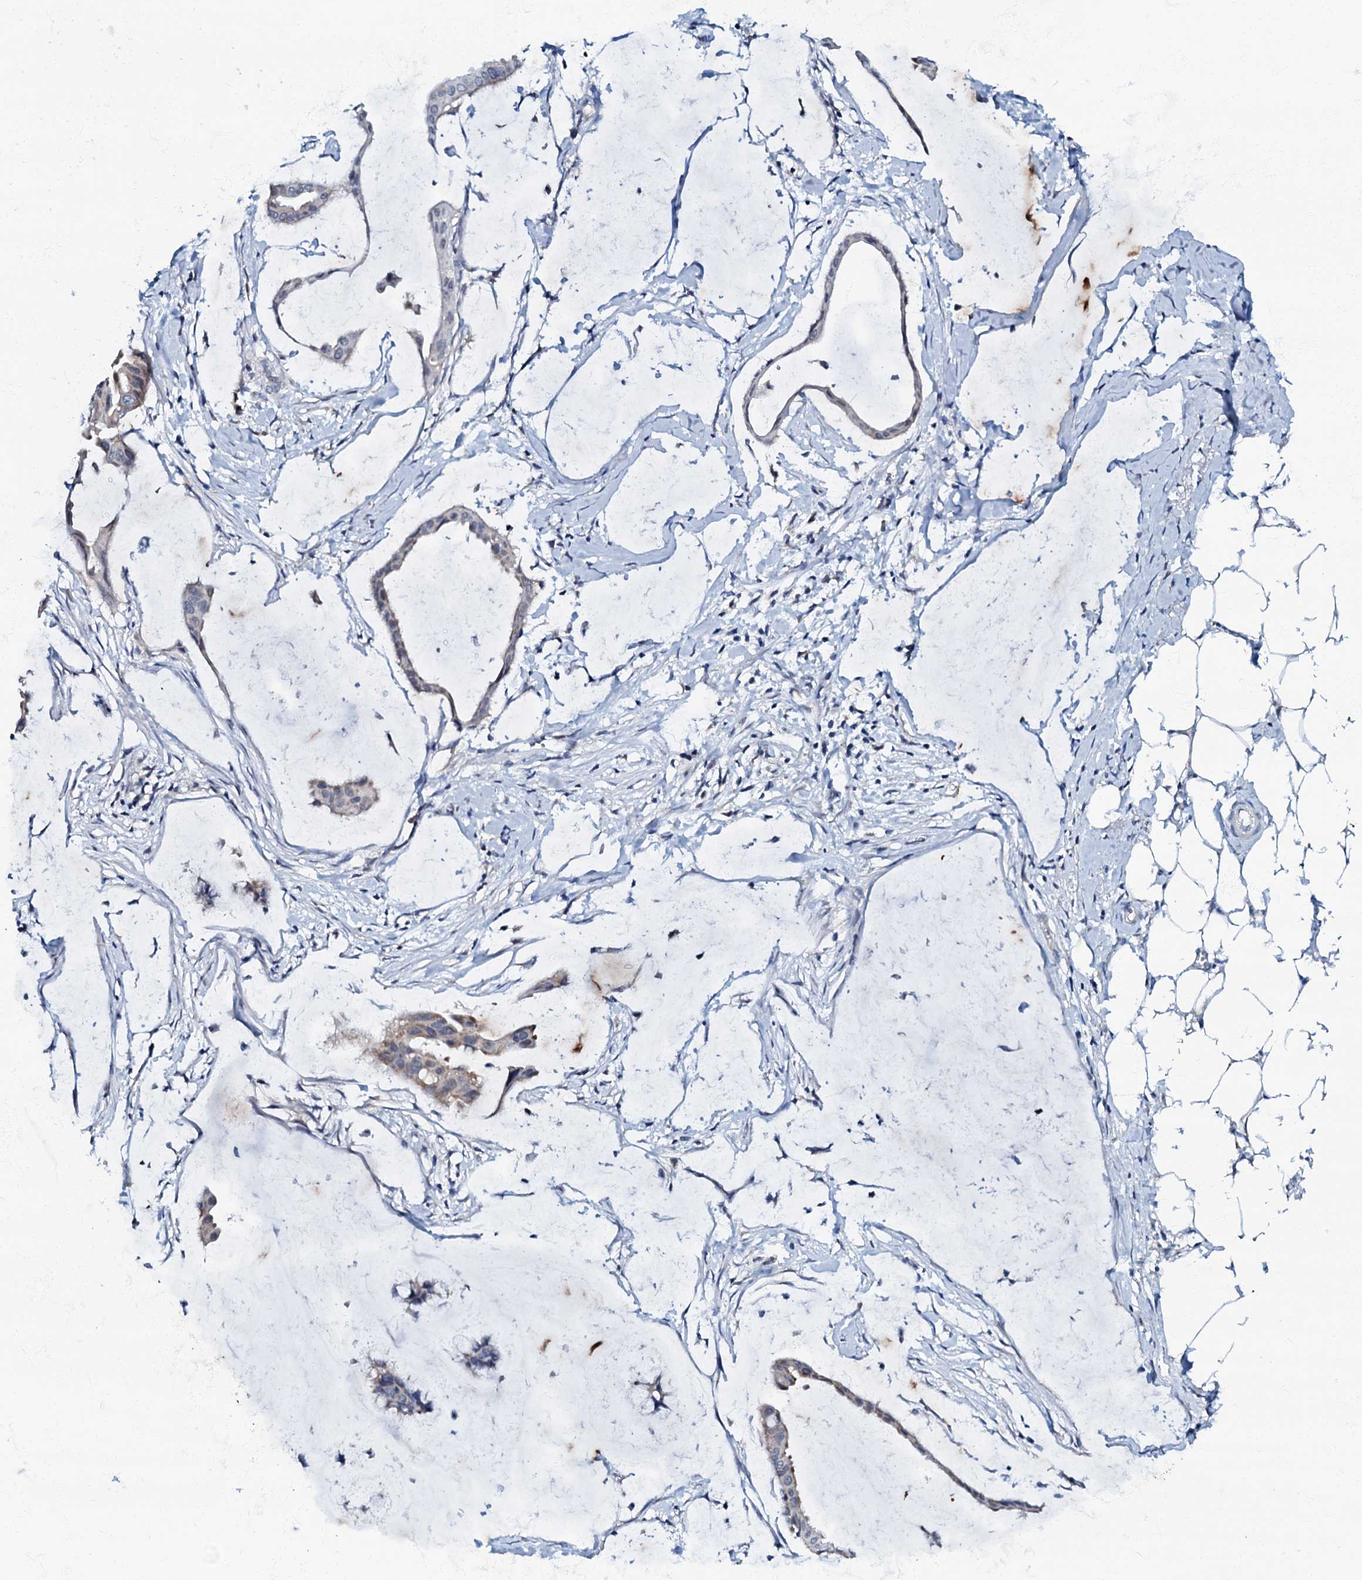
{"staining": {"intensity": "weak", "quantity": "<25%", "location": "cytoplasmic/membranous"}, "tissue": "ovarian cancer", "cell_type": "Tumor cells", "image_type": "cancer", "snomed": [{"axis": "morphology", "description": "Cystadenocarcinoma, mucinous, NOS"}, {"axis": "topography", "description": "Ovary"}], "caption": "High magnification brightfield microscopy of ovarian cancer stained with DAB (3,3'-diaminobenzidine) (brown) and counterstained with hematoxylin (blue): tumor cells show no significant positivity.", "gene": "MRPL51", "patient": {"sex": "female", "age": 73}}